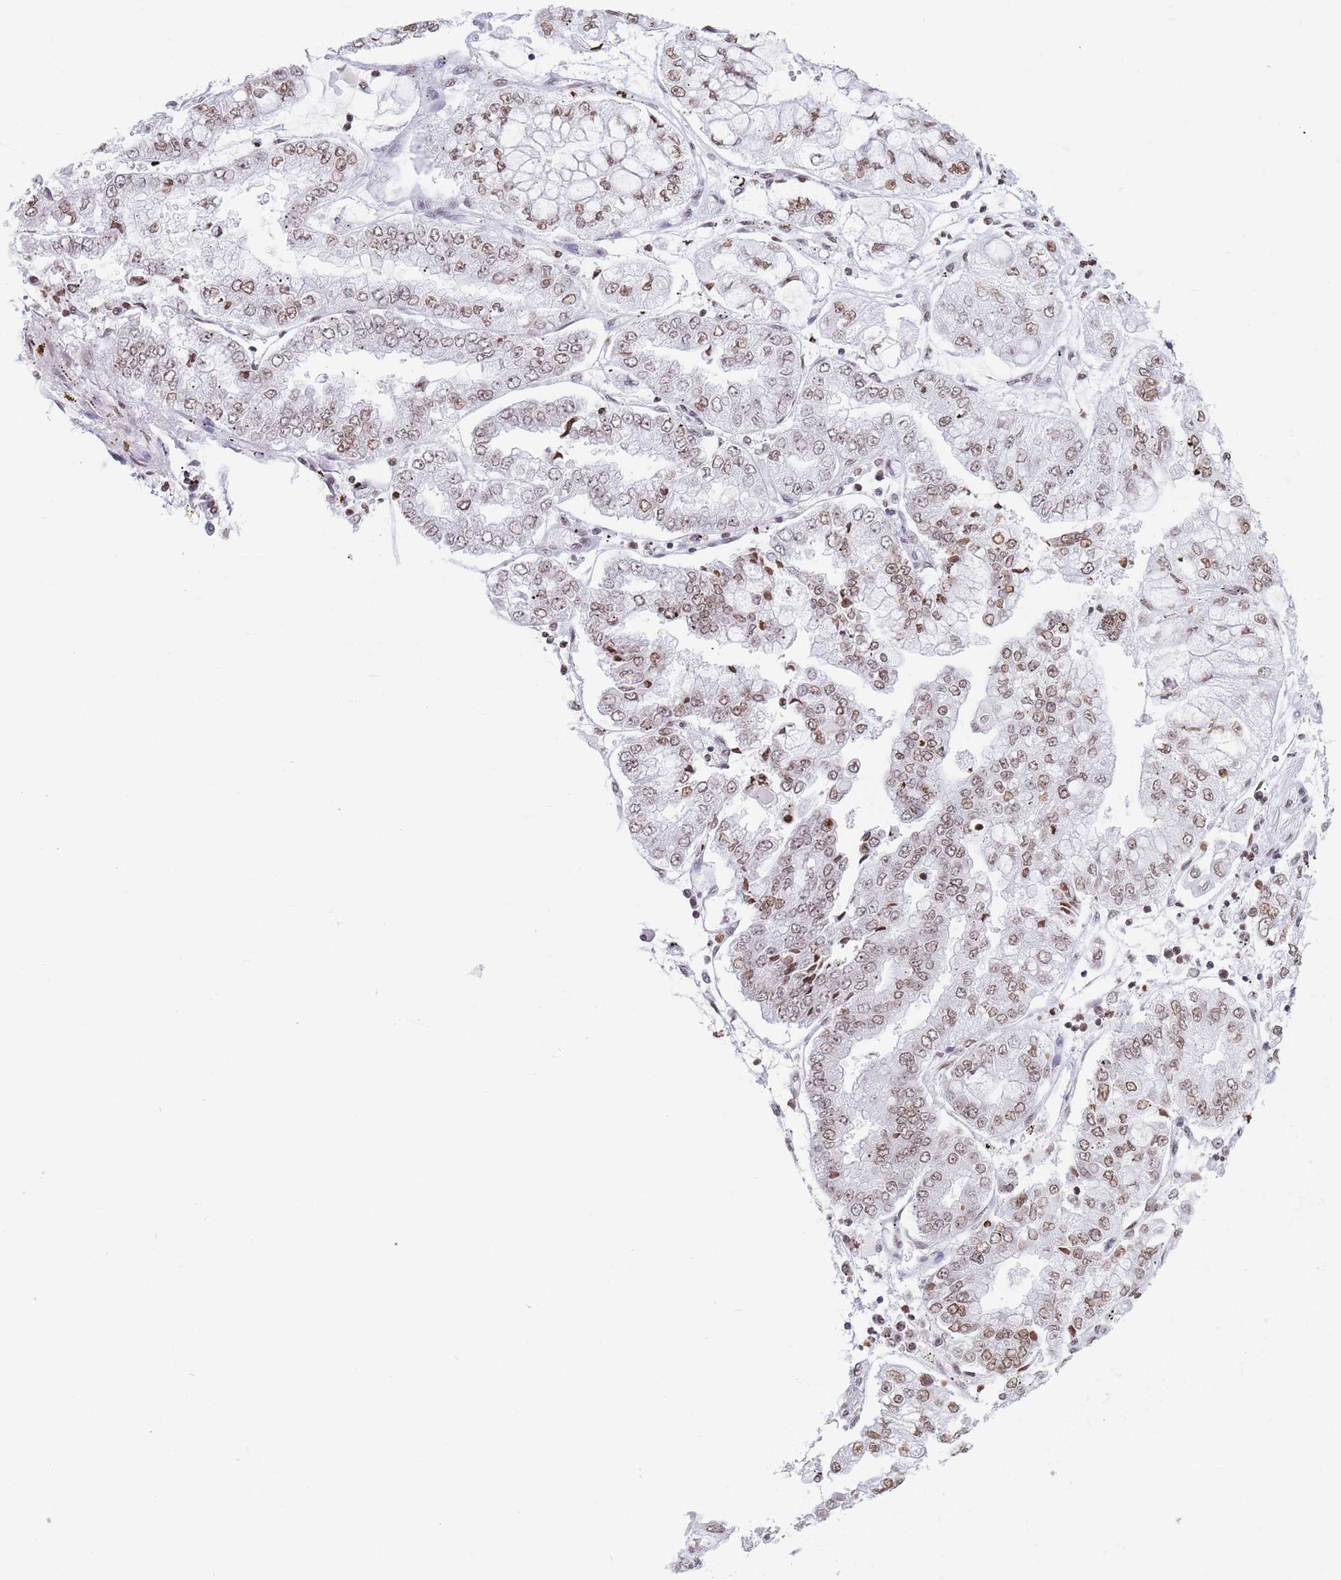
{"staining": {"intensity": "moderate", "quantity": ">75%", "location": "nuclear"}, "tissue": "stomach cancer", "cell_type": "Tumor cells", "image_type": "cancer", "snomed": [{"axis": "morphology", "description": "Adenocarcinoma, NOS"}, {"axis": "topography", "description": "Stomach"}], "caption": "The histopathology image exhibits immunohistochemical staining of adenocarcinoma (stomach). There is moderate nuclear staining is seen in approximately >75% of tumor cells. (DAB (3,3'-diaminobenzidine) IHC, brown staining for protein, blue staining for nuclei).", "gene": "RYK", "patient": {"sex": "male", "age": 76}}